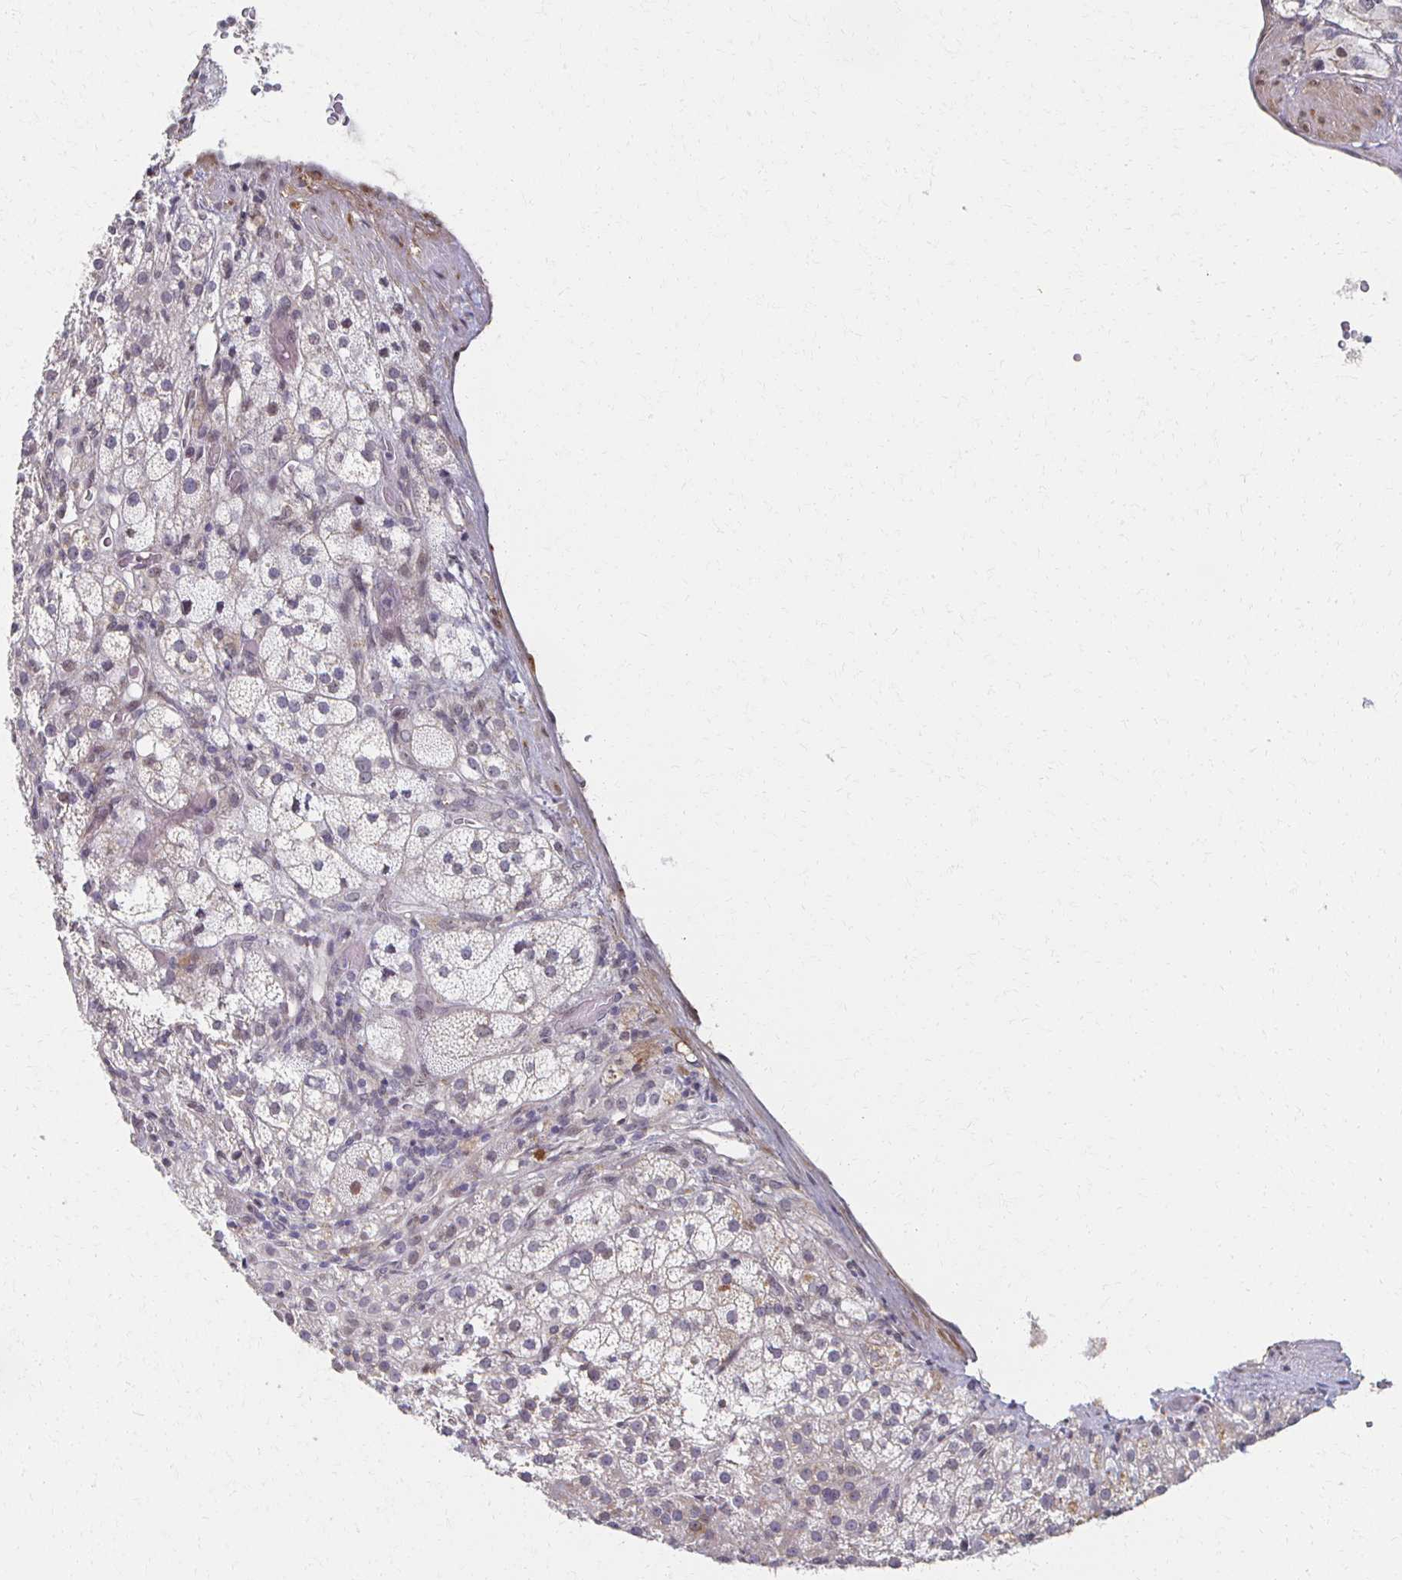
{"staining": {"intensity": "weak", "quantity": "<25%", "location": "cytoplasmic/membranous"}, "tissue": "adrenal gland", "cell_type": "Glandular cells", "image_type": "normal", "snomed": [{"axis": "morphology", "description": "Normal tissue, NOS"}, {"axis": "topography", "description": "Adrenal gland"}], "caption": "High power microscopy image of an IHC photomicrograph of benign adrenal gland, revealing no significant staining in glandular cells. (IHC, brightfield microscopy, high magnification).", "gene": "DAB1", "patient": {"sex": "female", "age": 60}}